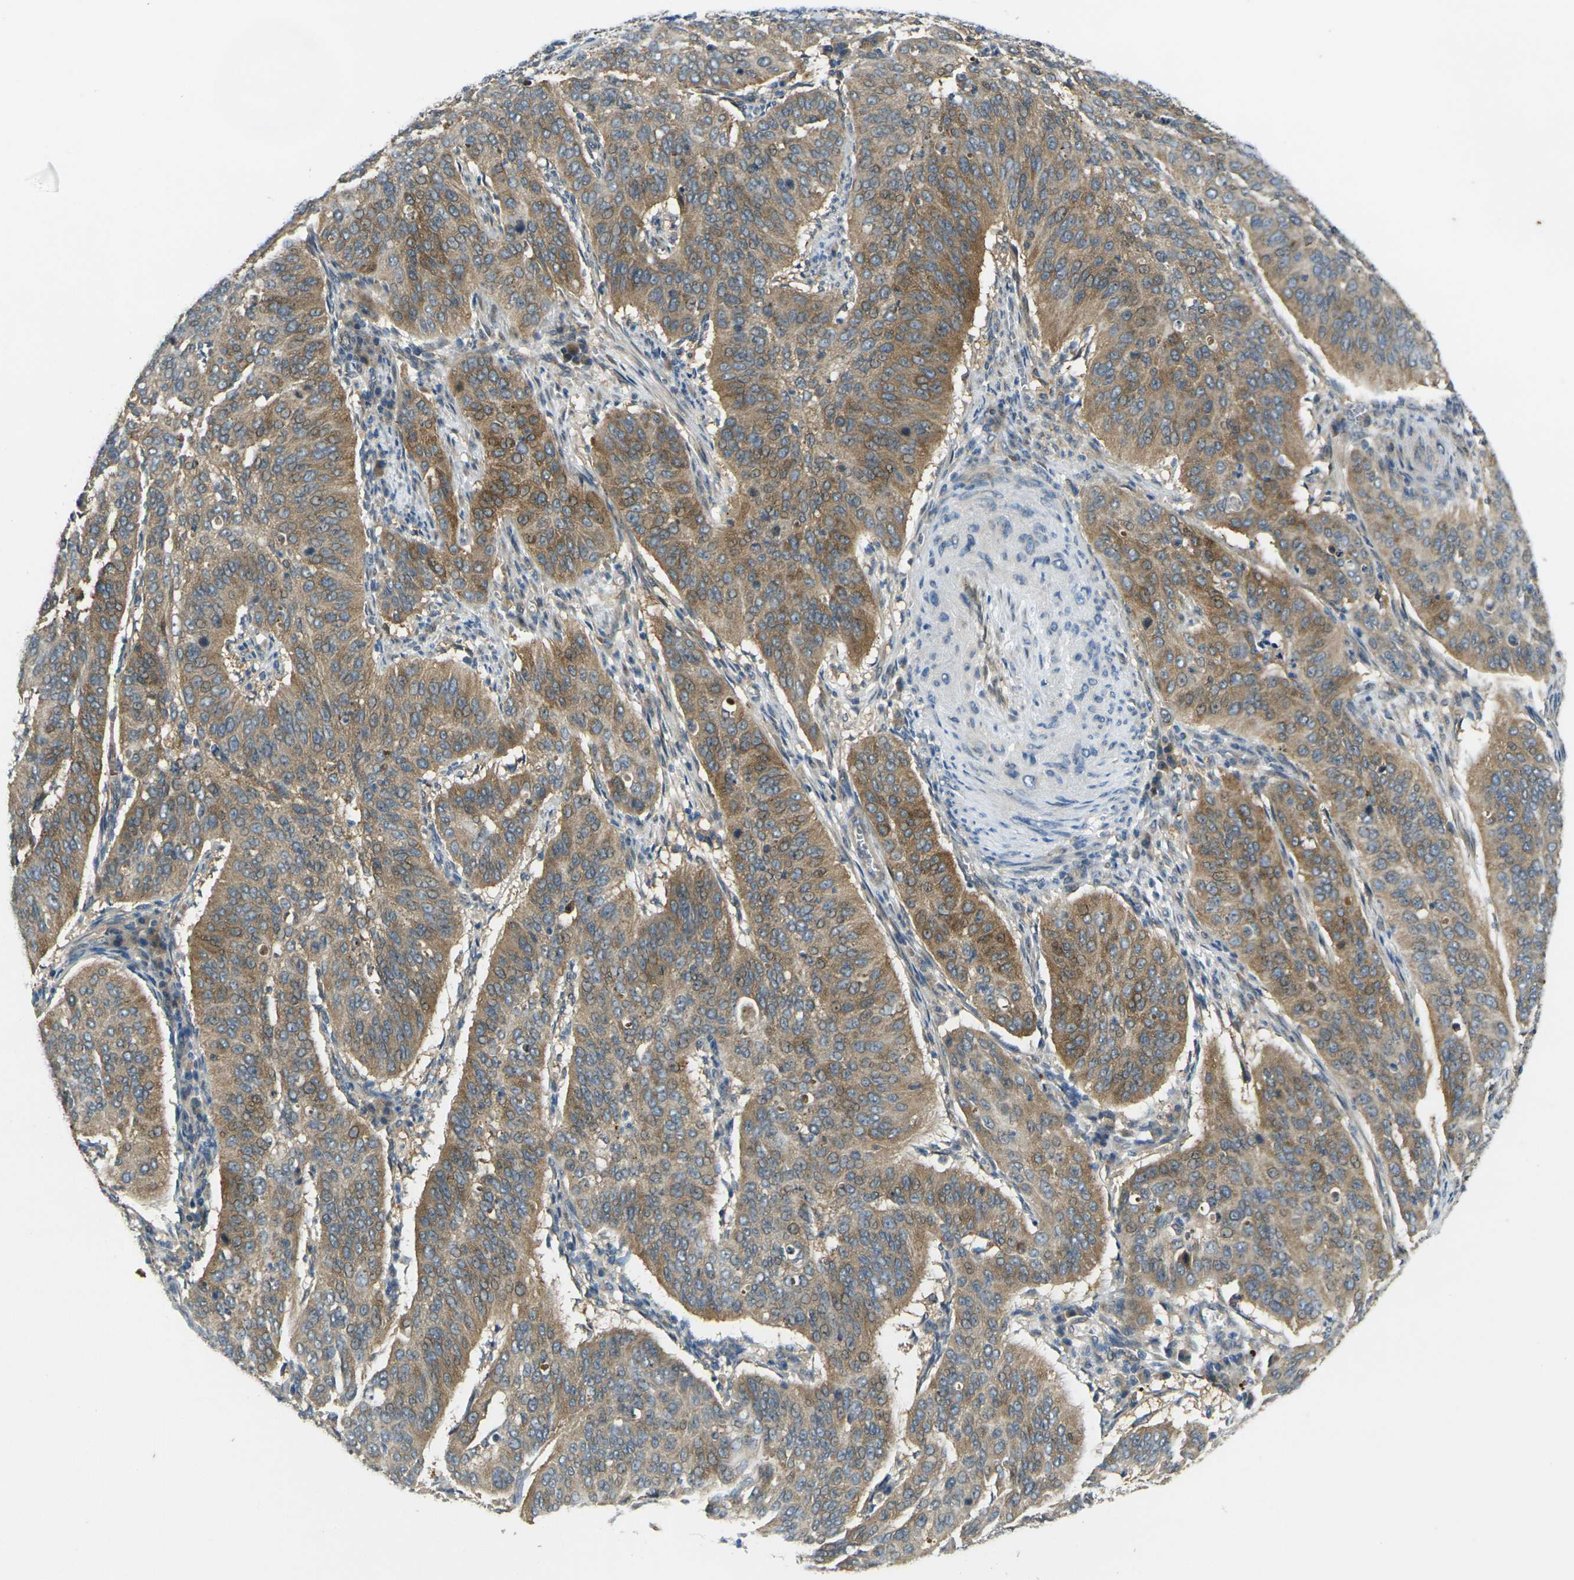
{"staining": {"intensity": "moderate", "quantity": ">75%", "location": "cytoplasmic/membranous"}, "tissue": "cervical cancer", "cell_type": "Tumor cells", "image_type": "cancer", "snomed": [{"axis": "morphology", "description": "Normal tissue, NOS"}, {"axis": "morphology", "description": "Squamous cell carcinoma, NOS"}, {"axis": "topography", "description": "Cervix"}], "caption": "High-power microscopy captured an immunohistochemistry histopathology image of cervical cancer, revealing moderate cytoplasmic/membranous staining in about >75% of tumor cells.", "gene": "GNA12", "patient": {"sex": "female", "age": 39}}